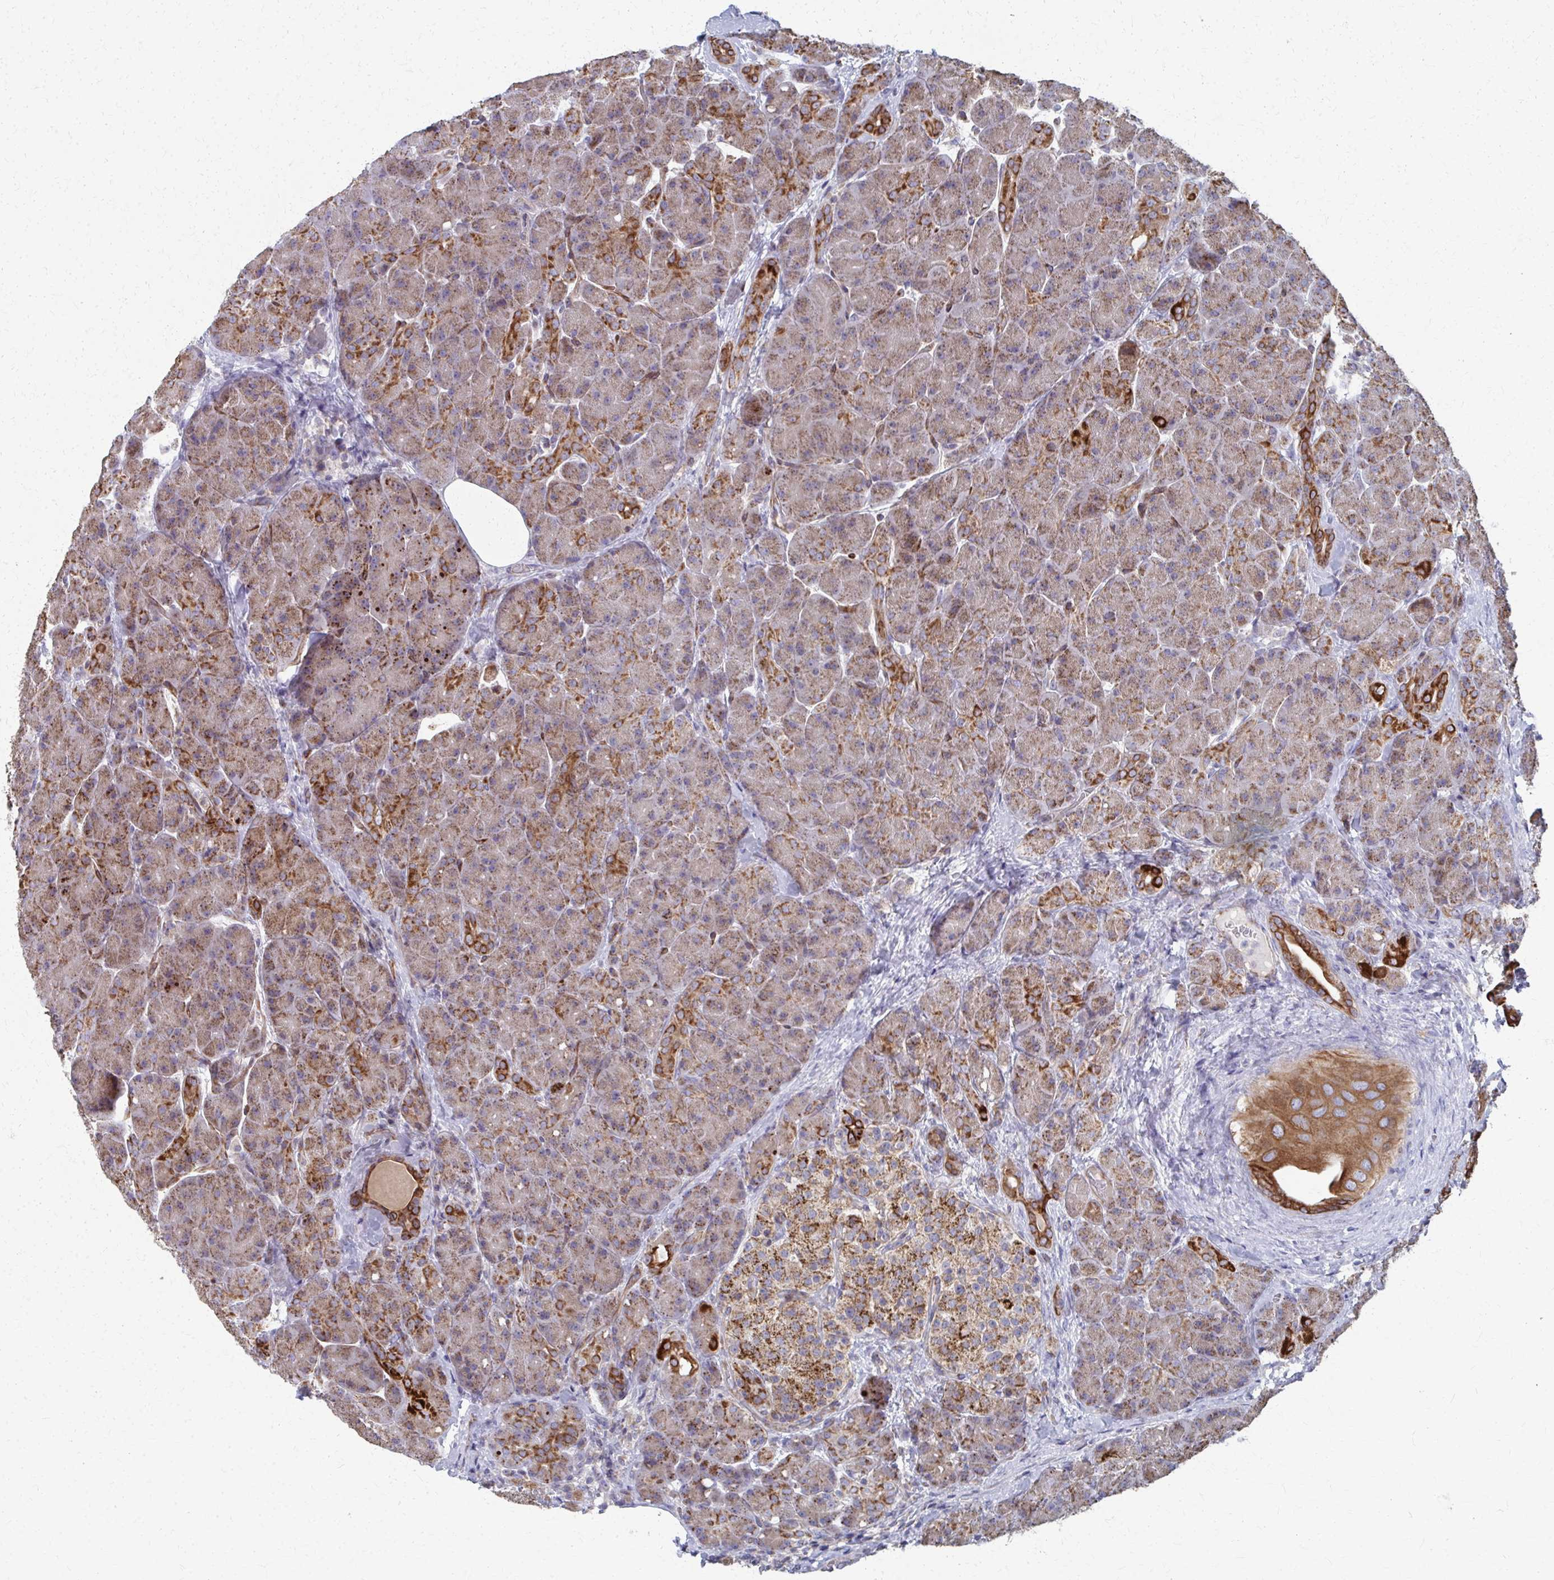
{"staining": {"intensity": "moderate", "quantity": "25%-75%", "location": "cytoplasmic/membranous"}, "tissue": "pancreas", "cell_type": "Exocrine glandular cells", "image_type": "normal", "snomed": [{"axis": "morphology", "description": "Normal tissue, NOS"}, {"axis": "topography", "description": "Pancreas"}], "caption": "Moderate cytoplasmic/membranous expression for a protein is appreciated in about 25%-75% of exocrine glandular cells of normal pancreas using IHC.", "gene": "FAHD1", "patient": {"sex": "male", "age": 55}}